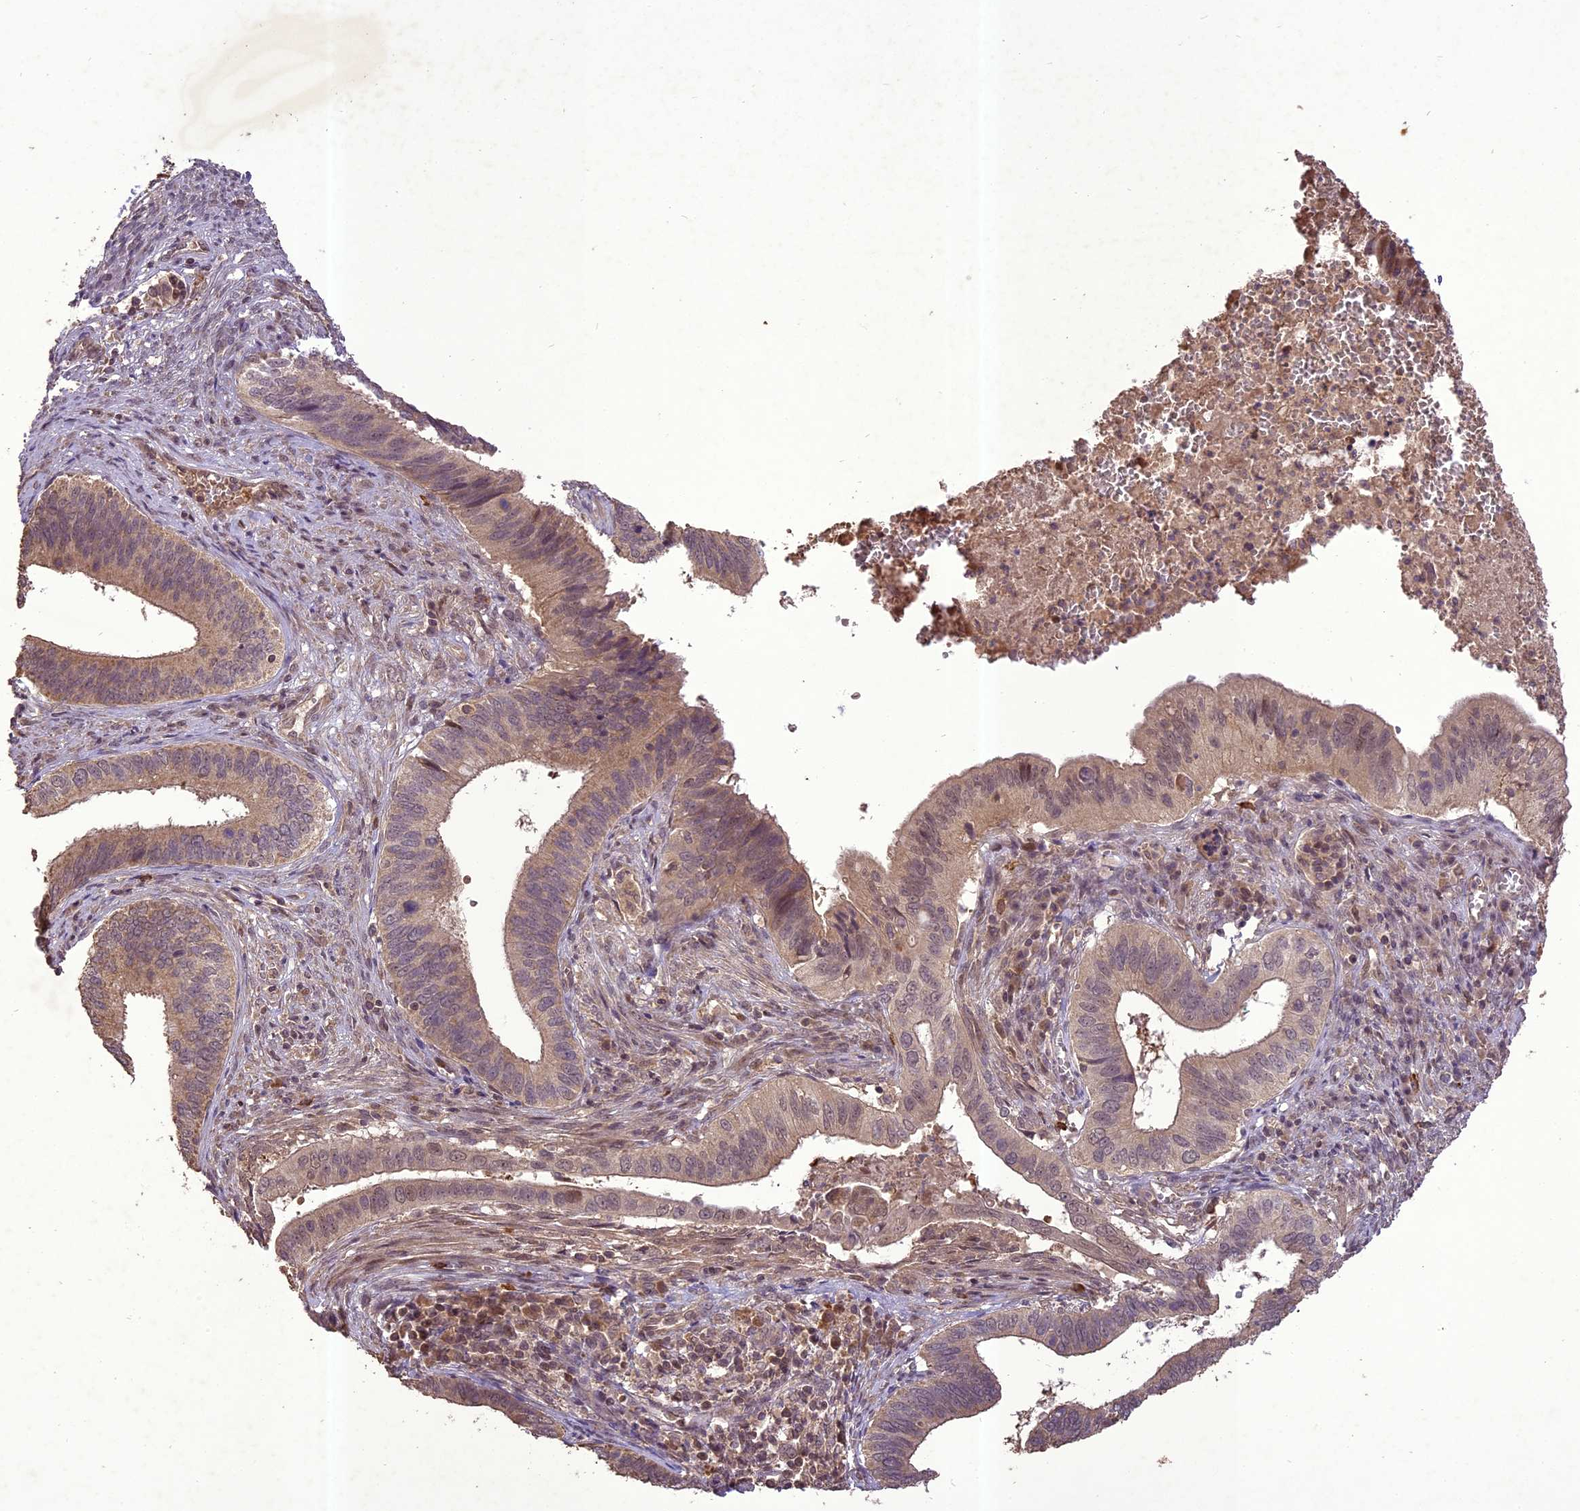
{"staining": {"intensity": "moderate", "quantity": "25%-75%", "location": "cytoplasmic/membranous"}, "tissue": "cervical cancer", "cell_type": "Tumor cells", "image_type": "cancer", "snomed": [{"axis": "morphology", "description": "Adenocarcinoma, NOS"}, {"axis": "topography", "description": "Cervix"}], "caption": "Human cervical cancer stained for a protein (brown) demonstrates moderate cytoplasmic/membranous positive staining in approximately 25%-75% of tumor cells.", "gene": "TIGD7", "patient": {"sex": "female", "age": 42}}